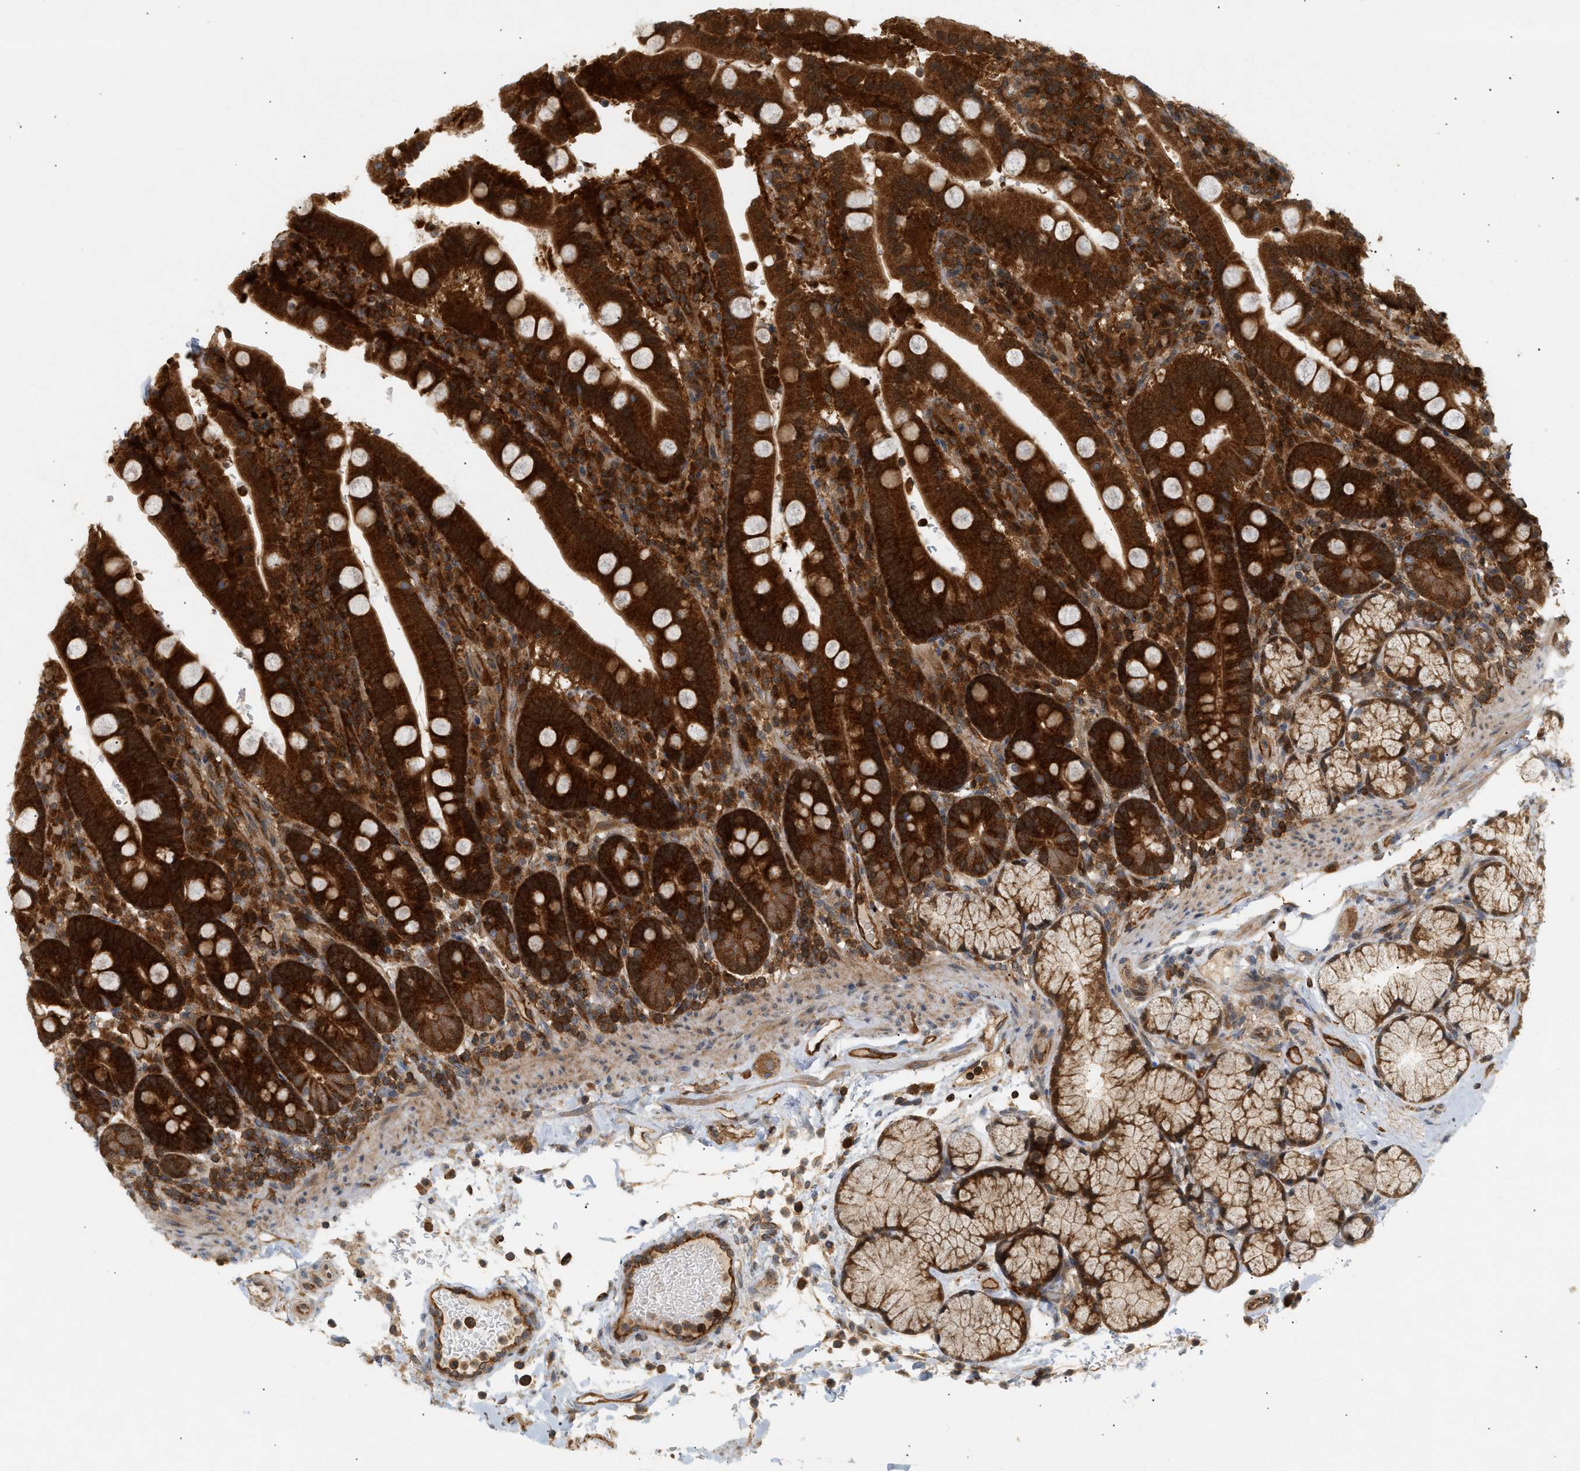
{"staining": {"intensity": "strong", "quantity": ">75%", "location": "cytoplasmic/membranous"}, "tissue": "duodenum", "cell_type": "Glandular cells", "image_type": "normal", "snomed": [{"axis": "morphology", "description": "Normal tissue, NOS"}, {"axis": "topography", "description": "Small intestine, NOS"}], "caption": "Immunohistochemistry (IHC) image of normal duodenum stained for a protein (brown), which reveals high levels of strong cytoplasmic/membranous expression in approximately >75% of glandular cells.", "gene": "SHC1", "patient": {"sex": "female", "age": 71}}